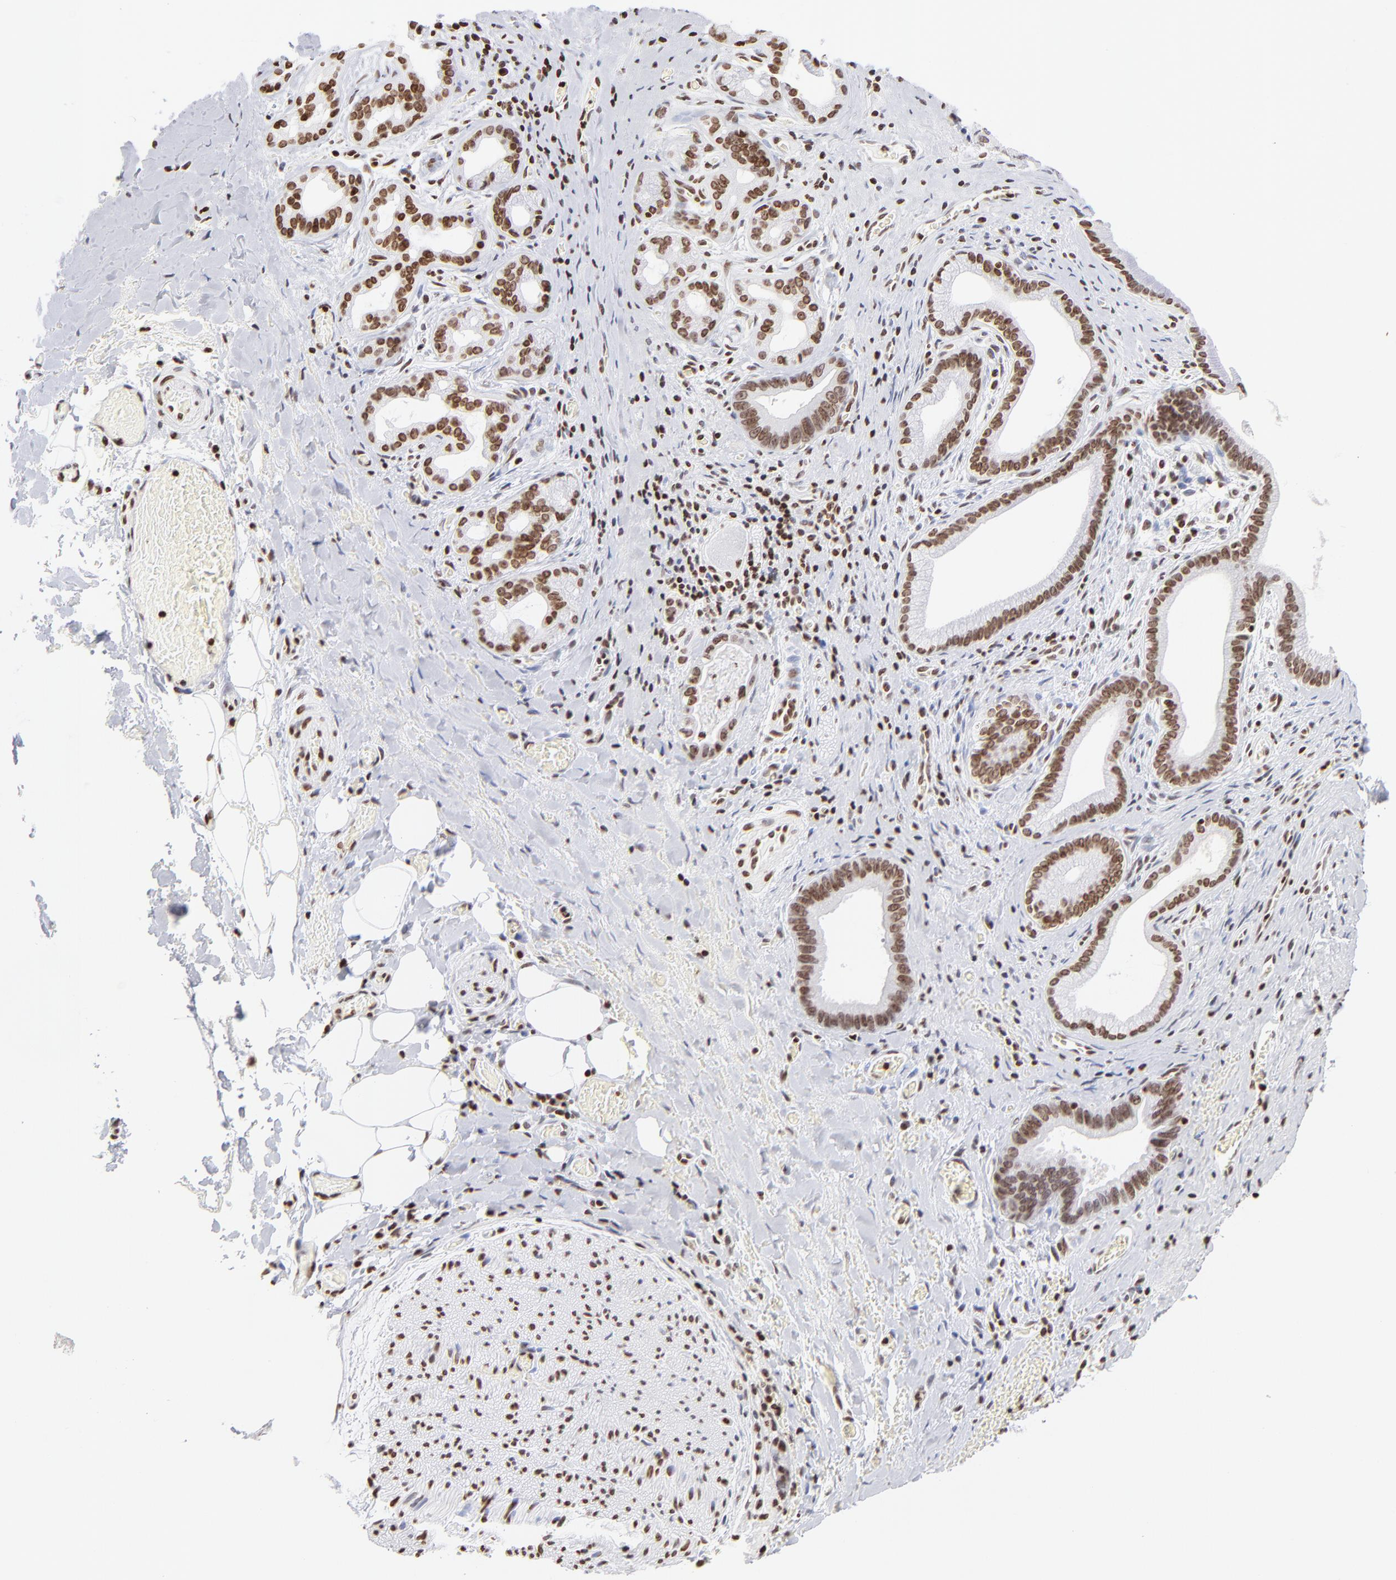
{"staining": {"intensity": "moderate", "quantity": ">75%", "location": "nuclear"}, "tissue": "liver cancer", "cell_type": "Tumor cells", "image_type": "cancer", "snomed": [{"axis": "morphology", "description": "Cholangiocarcinoma"}, {"axis": "topography", "description": "Liver"}], "caption": "Immunohistochemical staining of liver cholangiocarcinoma exhibits moderate nuclear protein positivity in about >75% of tumor cells.", "gene": "RTL4", "patient": {"sex": "female", "age": 55}}